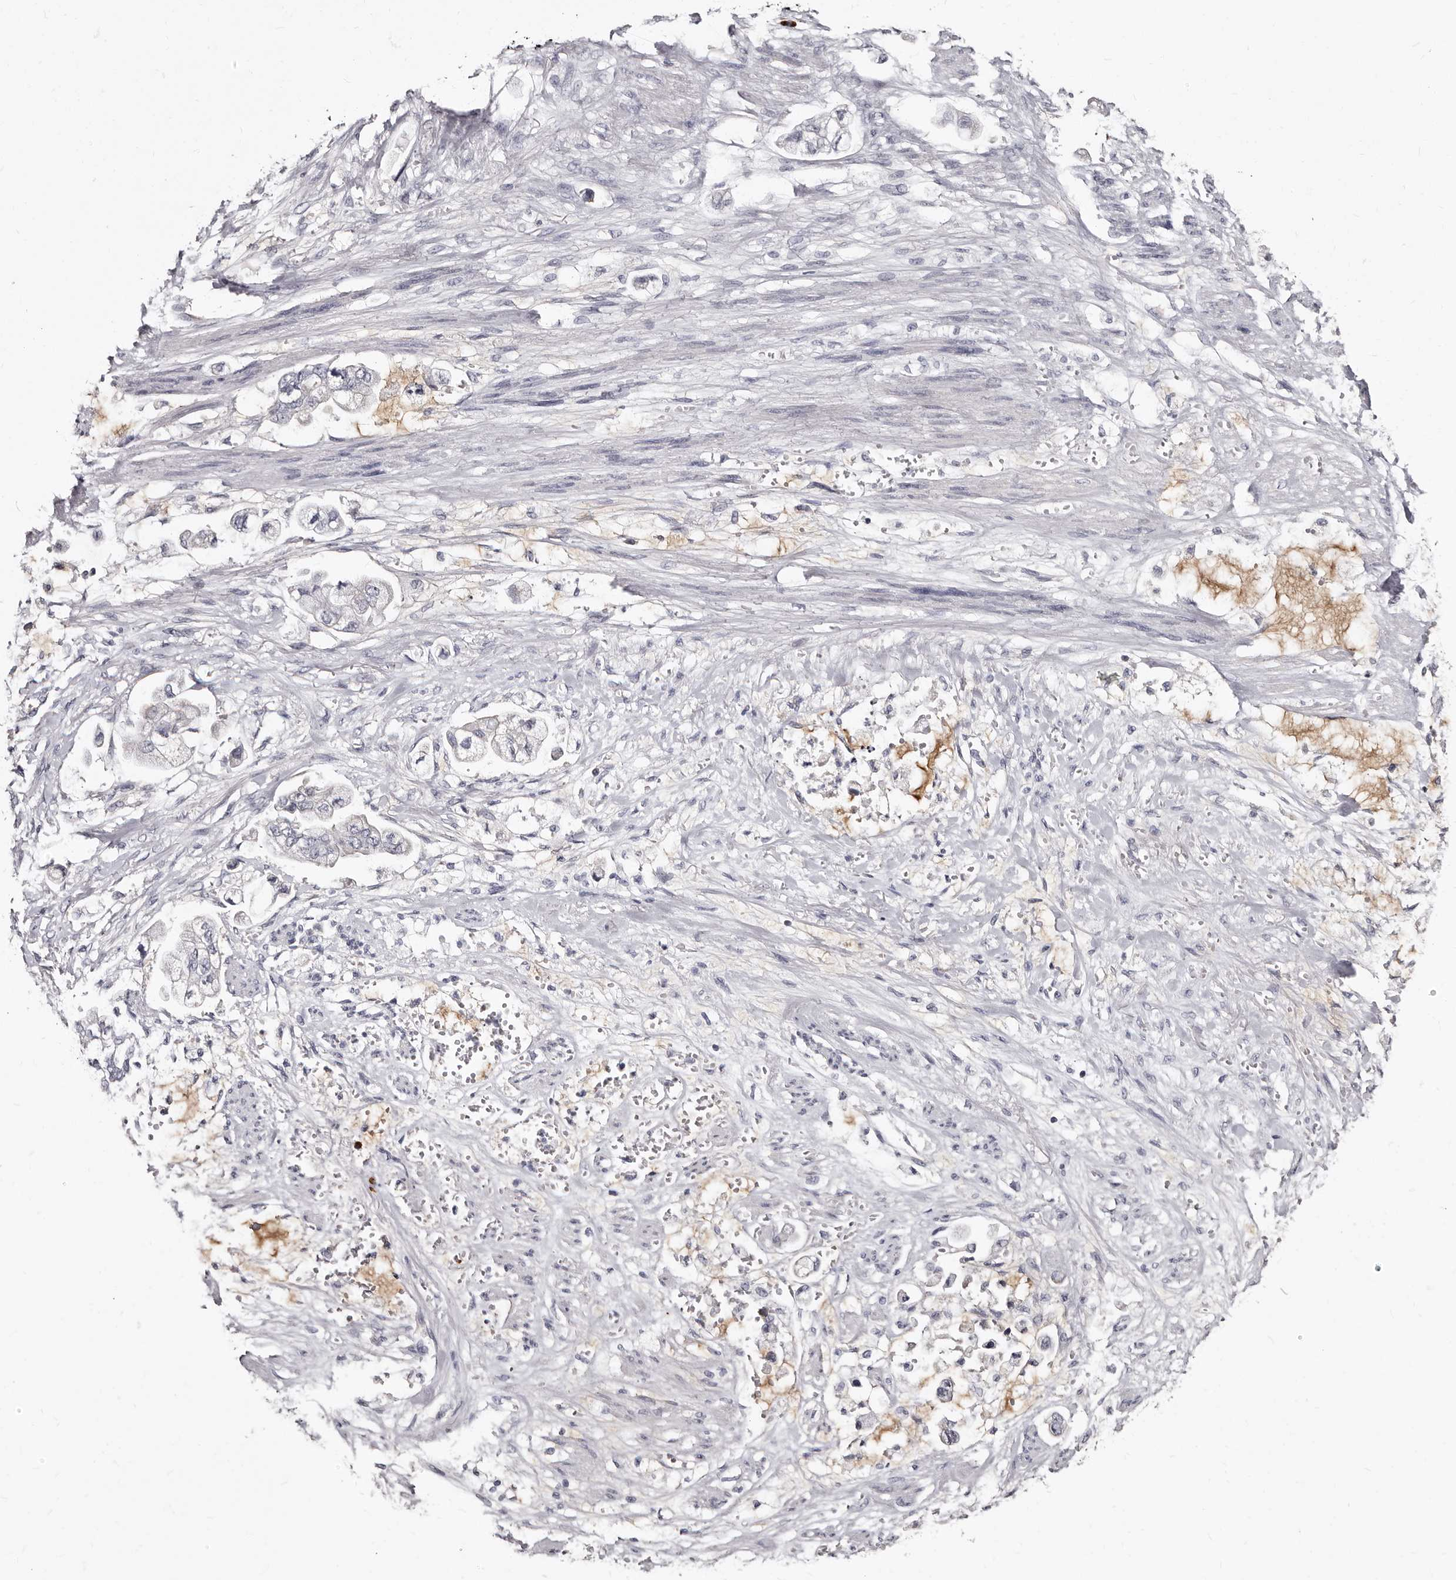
{"staining": {"intensity": "negative", "quantity": "none", "location": "none"}, "tissue": "stomach cancer", "cell_type": "Tumor cells", "image_type": "cancer", "snomed": [{"axis": "morphology", "description": "Adenocarcinoma, NOS"}, {"axis": "topography", "description": "Stomach"}], "caption": "High power microscopy histopathology image of an immunohistochemistry photomicrograph of stomach adenocarcinoma, revealing no significant staining in tumor cells.", "gene": "TBC1D22B", "patient": {"sex": "male", "age": 62}}